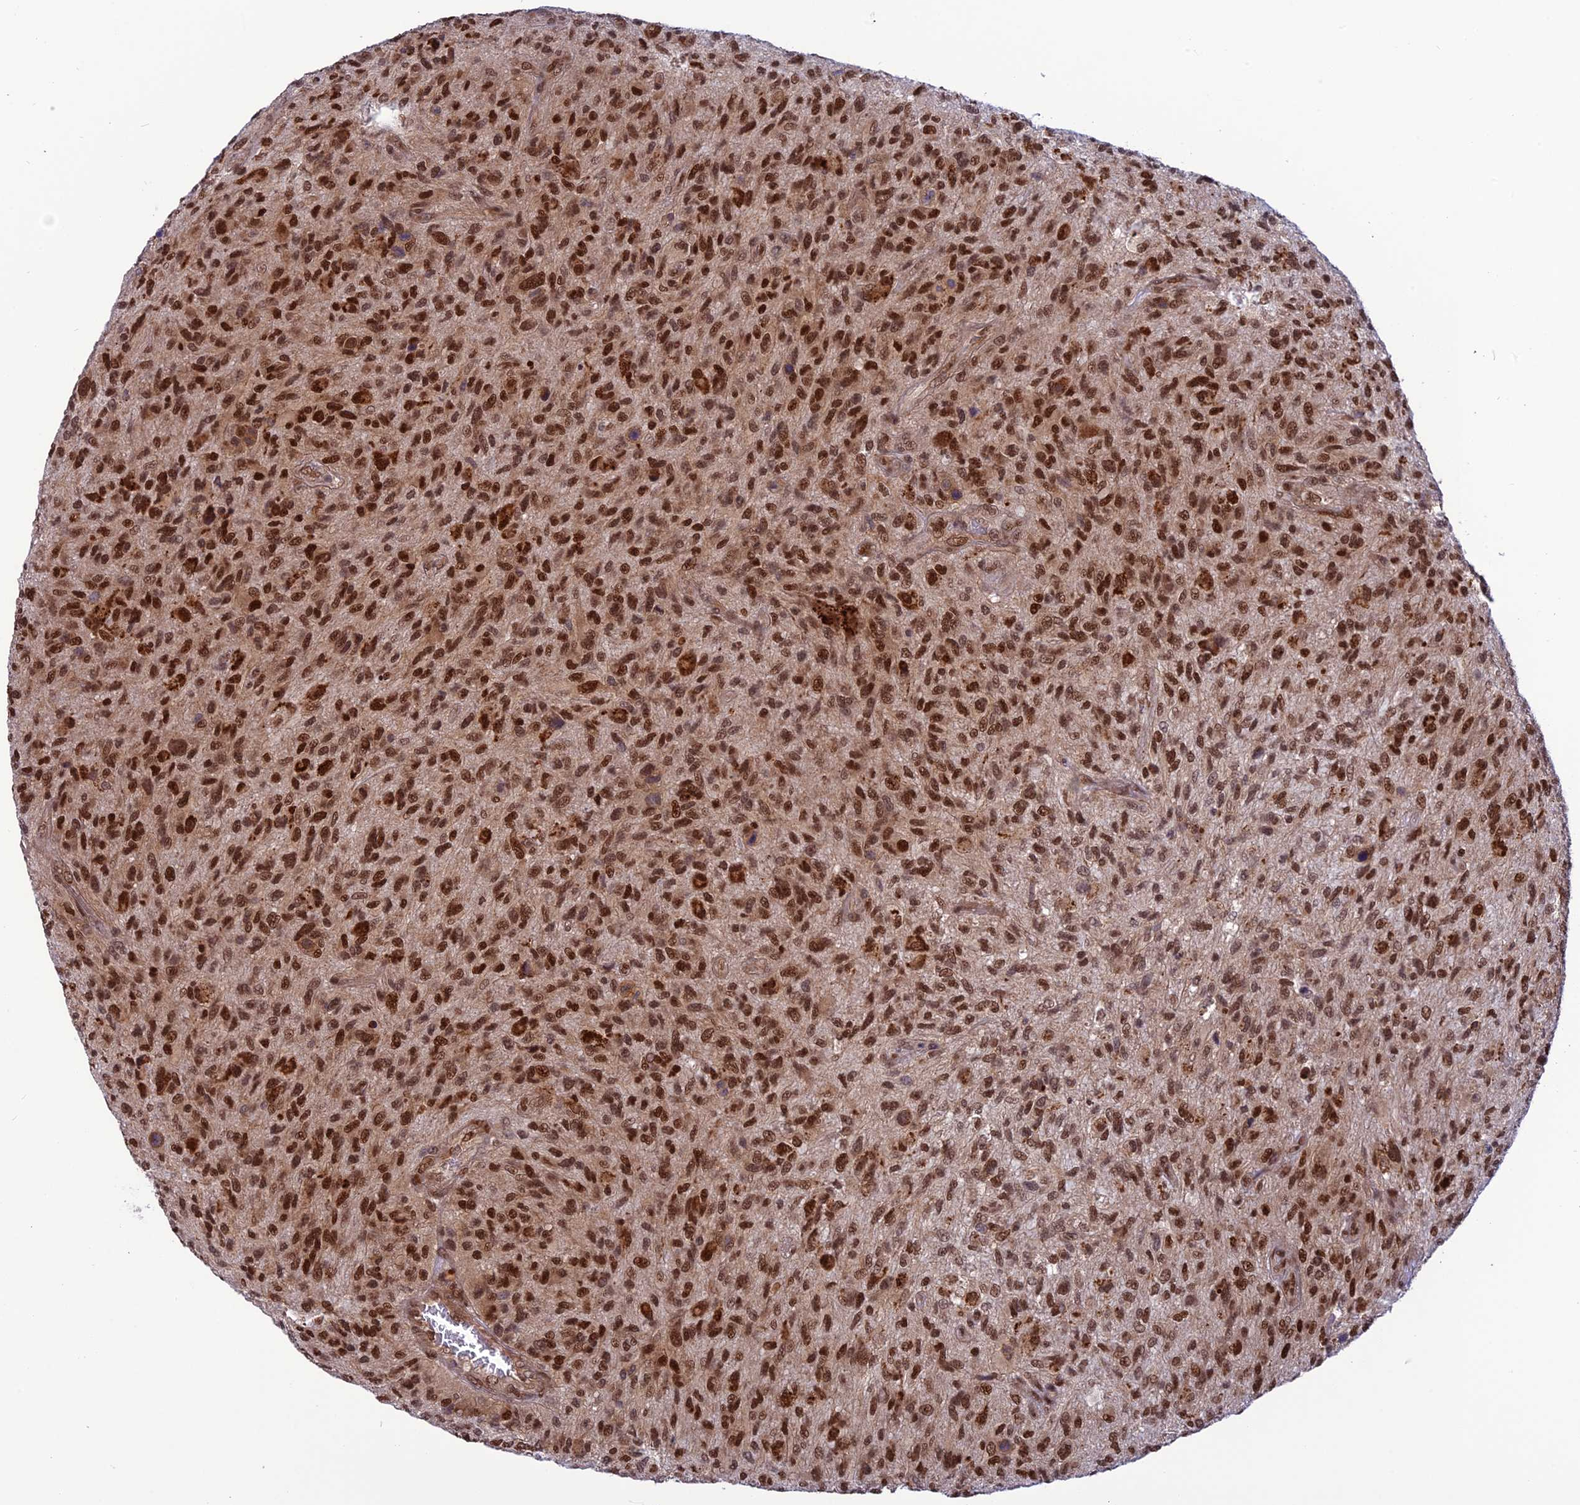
{"staining": {"intensity": "strong", "quantity": ">75%", "location": "nuclear"}, "tissue": "glioma", "cell_type": "Tumor cells", "image_type": "cancer", "snomed": [{"axis": "morphology", "description": "Glioma, malignant, High grade"}, {"axis": "topography", "description": "Brain"}], "caption": "Brown immunohistochemical staining in glioma reveals strong nuclear positivity in approximately >75% of tumor cells.", "gene": "RTRAF", "patient": {"sex": "male", "age": 47}}